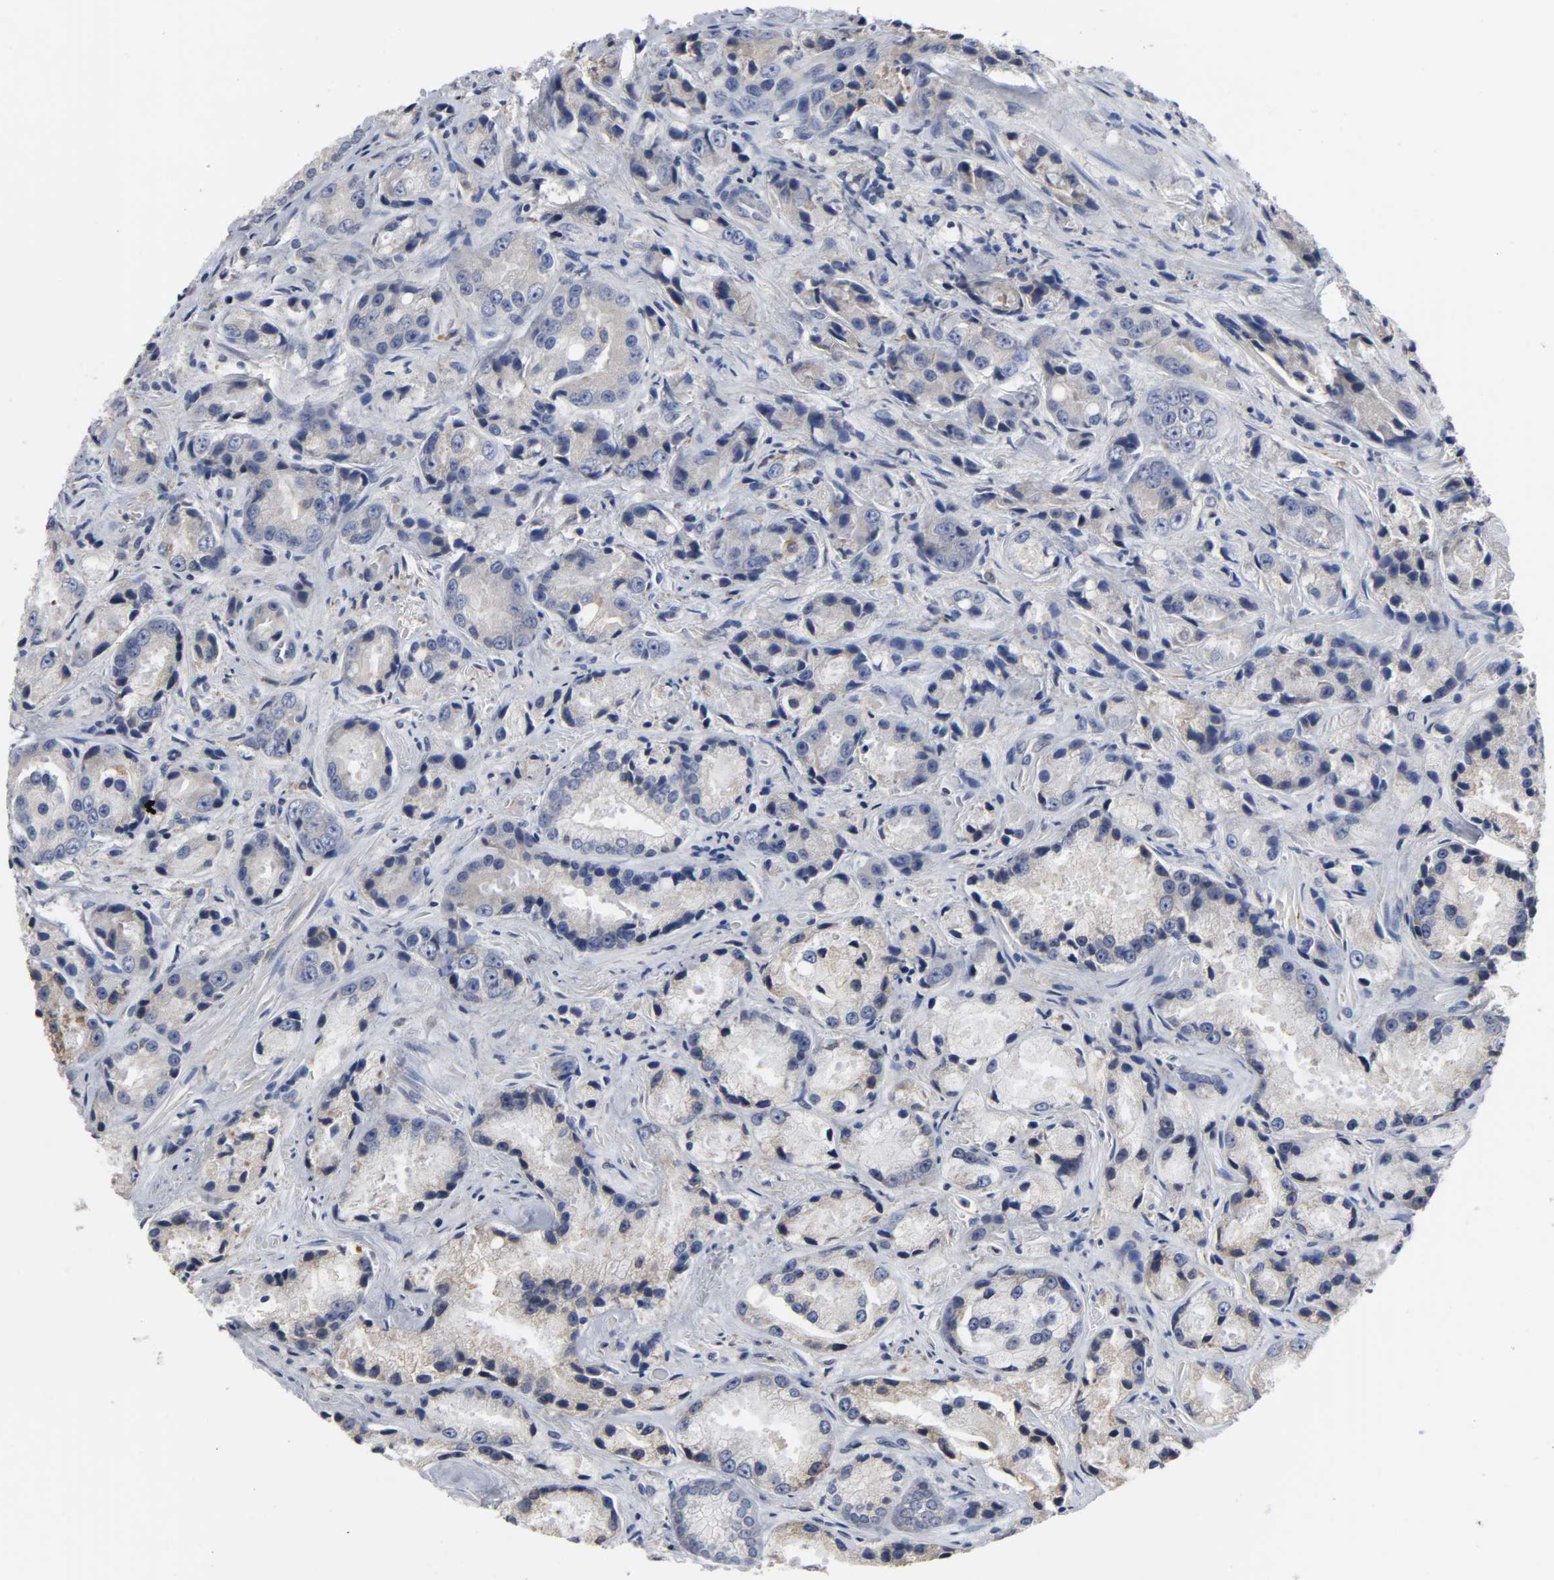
{"staining": {"intensity": "weak", "quantity": "<25%", "location": "cytoplasmic/membranous"}, "tissue": "prostate cancer", "cell_type": "Tumor cells", "image_type": "cancer", "snomed": [{"axis": "morphology", "description": "Adenocarcinoma, Low grade"}, {"axis": "topography", "description": "Prostate"}], "caption": "High power microscopy image of an immunohistochemistry histopathology image of adenocarcinoma (low-grade) (prostate), revealing no significant expression in tumor cells.", "gene": "HCK", "patient": {"sex": "male", "age": 64}}